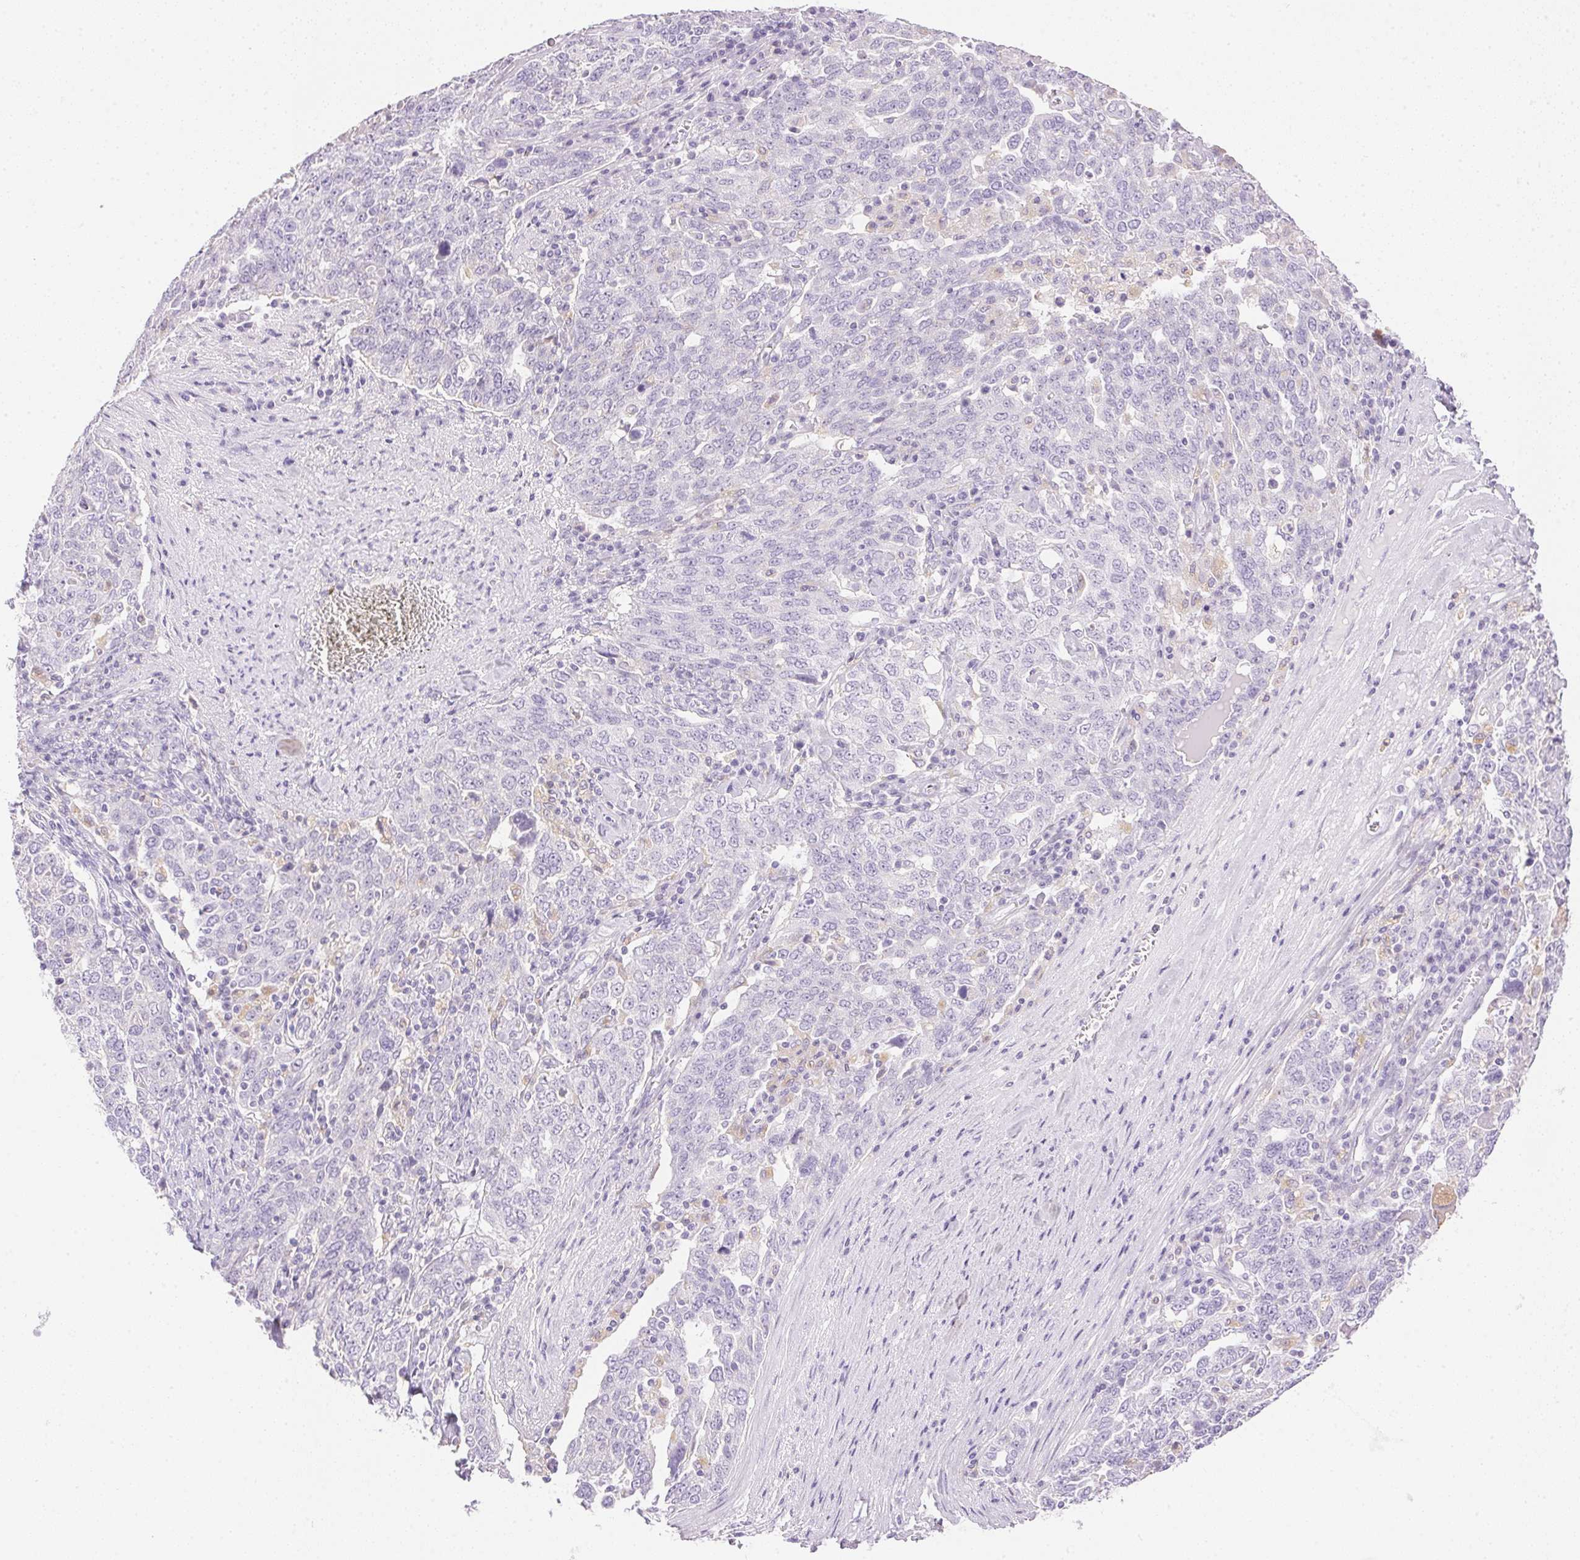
{"staining": {"intensity": "negative", "quantity": "none", "location": "none"}, "tissue": "ovarian cancer", "cell_type": "Tumor cells", "image_type": "cancer", "snomed": [{"axis": "morphology", "description": "Carcinoma, endometroid"}, {"axis": "topography", "description": "Ovary"}], "caption": "This is an IHC photomicrograph of endometroid carcinoma (ovarian). There is no expression in tumor cells.", "gene": "ATP6V1G3", "patient": {"sex": "female", "age": 62}}